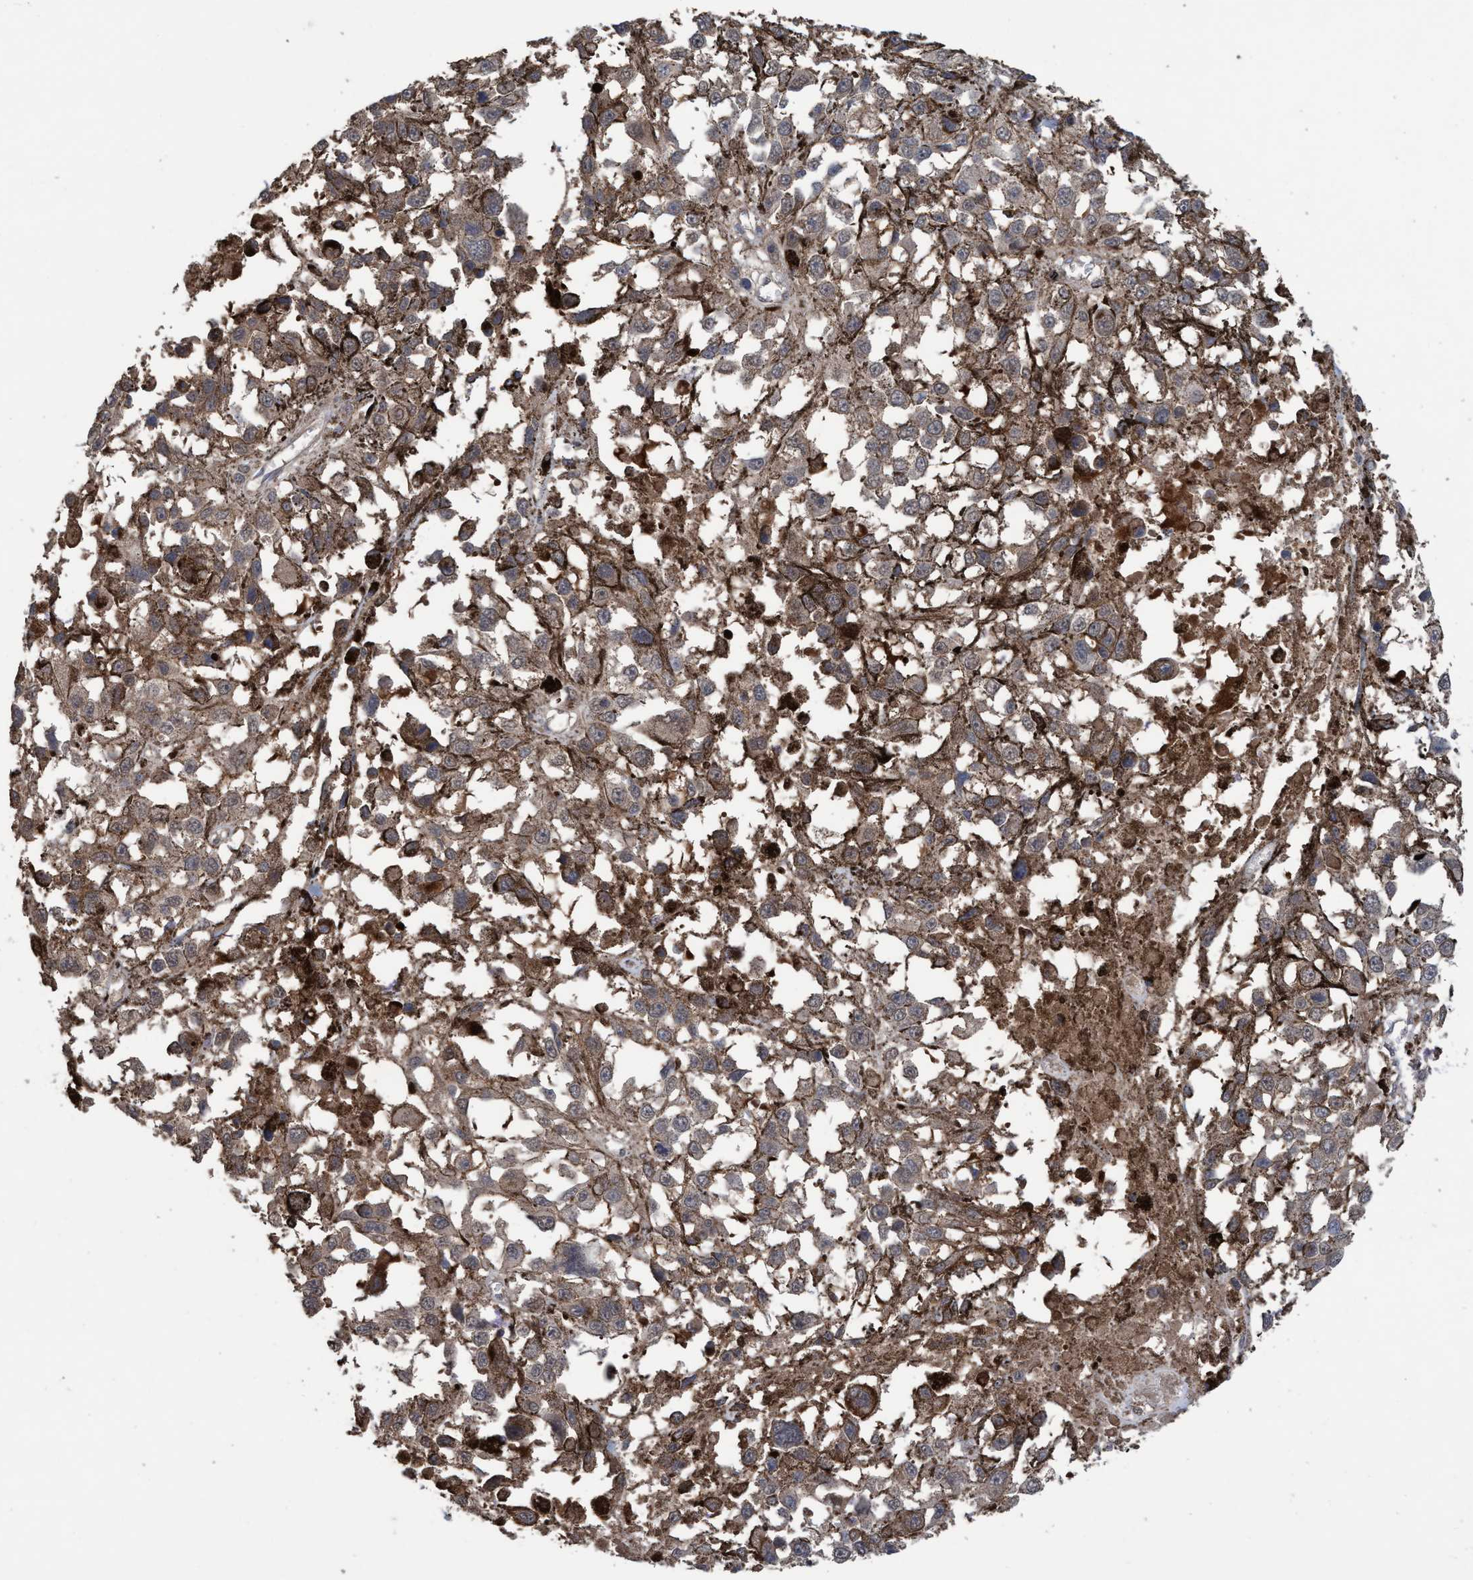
{"staining": {"intensity": "weak", "quantity": ">75%", "location": "cytoplasmic/membranous"}, "tissue": "melanoma", "cell_type": "Tumor cells", "image_type": "cancer", "snomed": [{"axis": "morphology", "description": "Malignant melanoma, Metastatic site"}, {"axis": "topography", "description": "Lymph node"}], "caption": "High-power microscopy captured an immunohistochemistry (IHC) photomicrograph of malignant melanoma (metastatic site), revealing weak cytoplasmic/membranous staining in approximately >75% of tumor cells.", "gene": "GLOD4", "patient": {"sex": "male", "age": 59}}